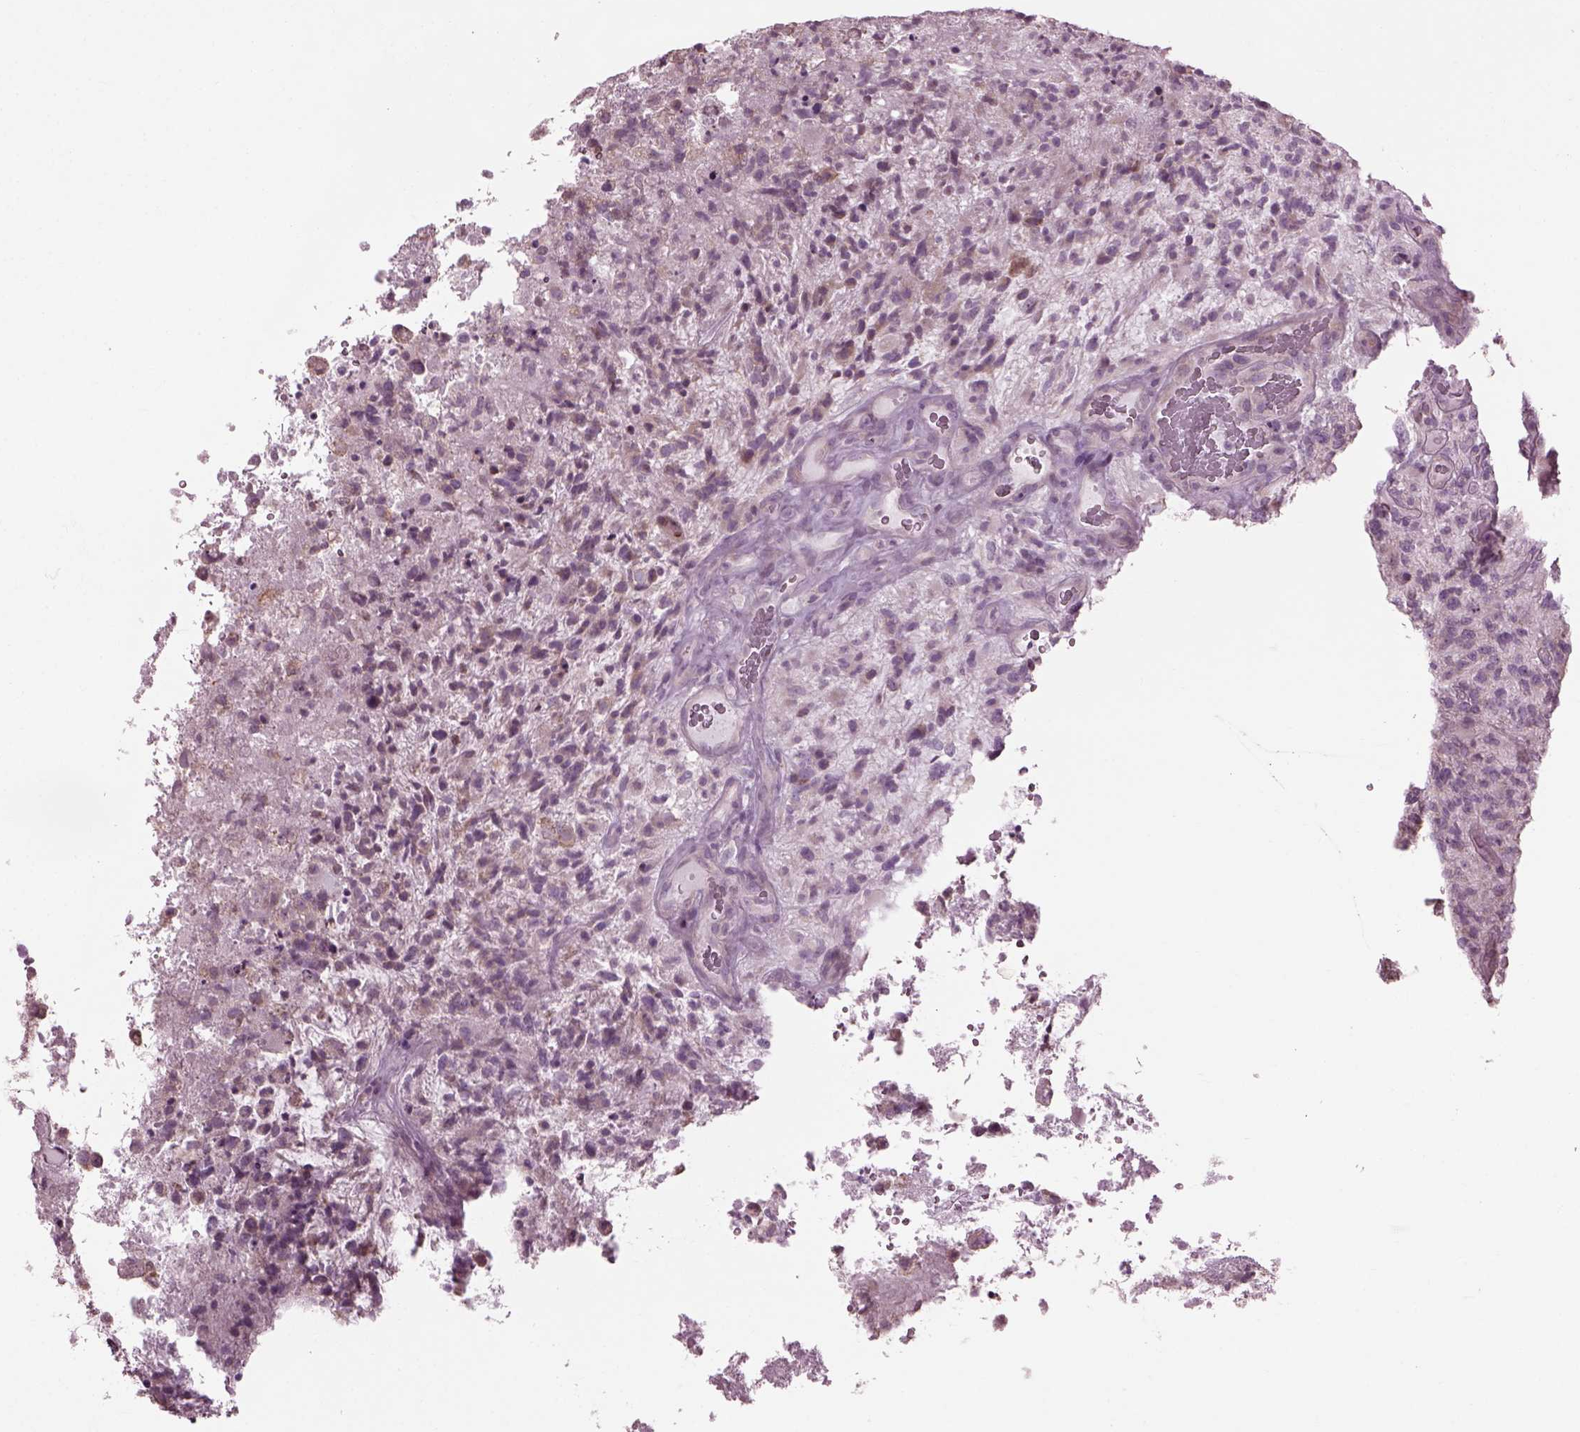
{"staining": {"intensity": "negative", "quantity": "none", "location": "none"}, "tissue": "glioma", "cell_type": "Tumor cells", "image_type": "cancer", "snomed": [{"axis": "morphology", "description": "Glioma, malignant, High grade"}, {"axis": "topography", "description": "Brain"}], "caption": "IHC of glioma reveals no expression in tumor cells.", "gene": "CABP5", "patient": {"sex": "female", "age": 71}}